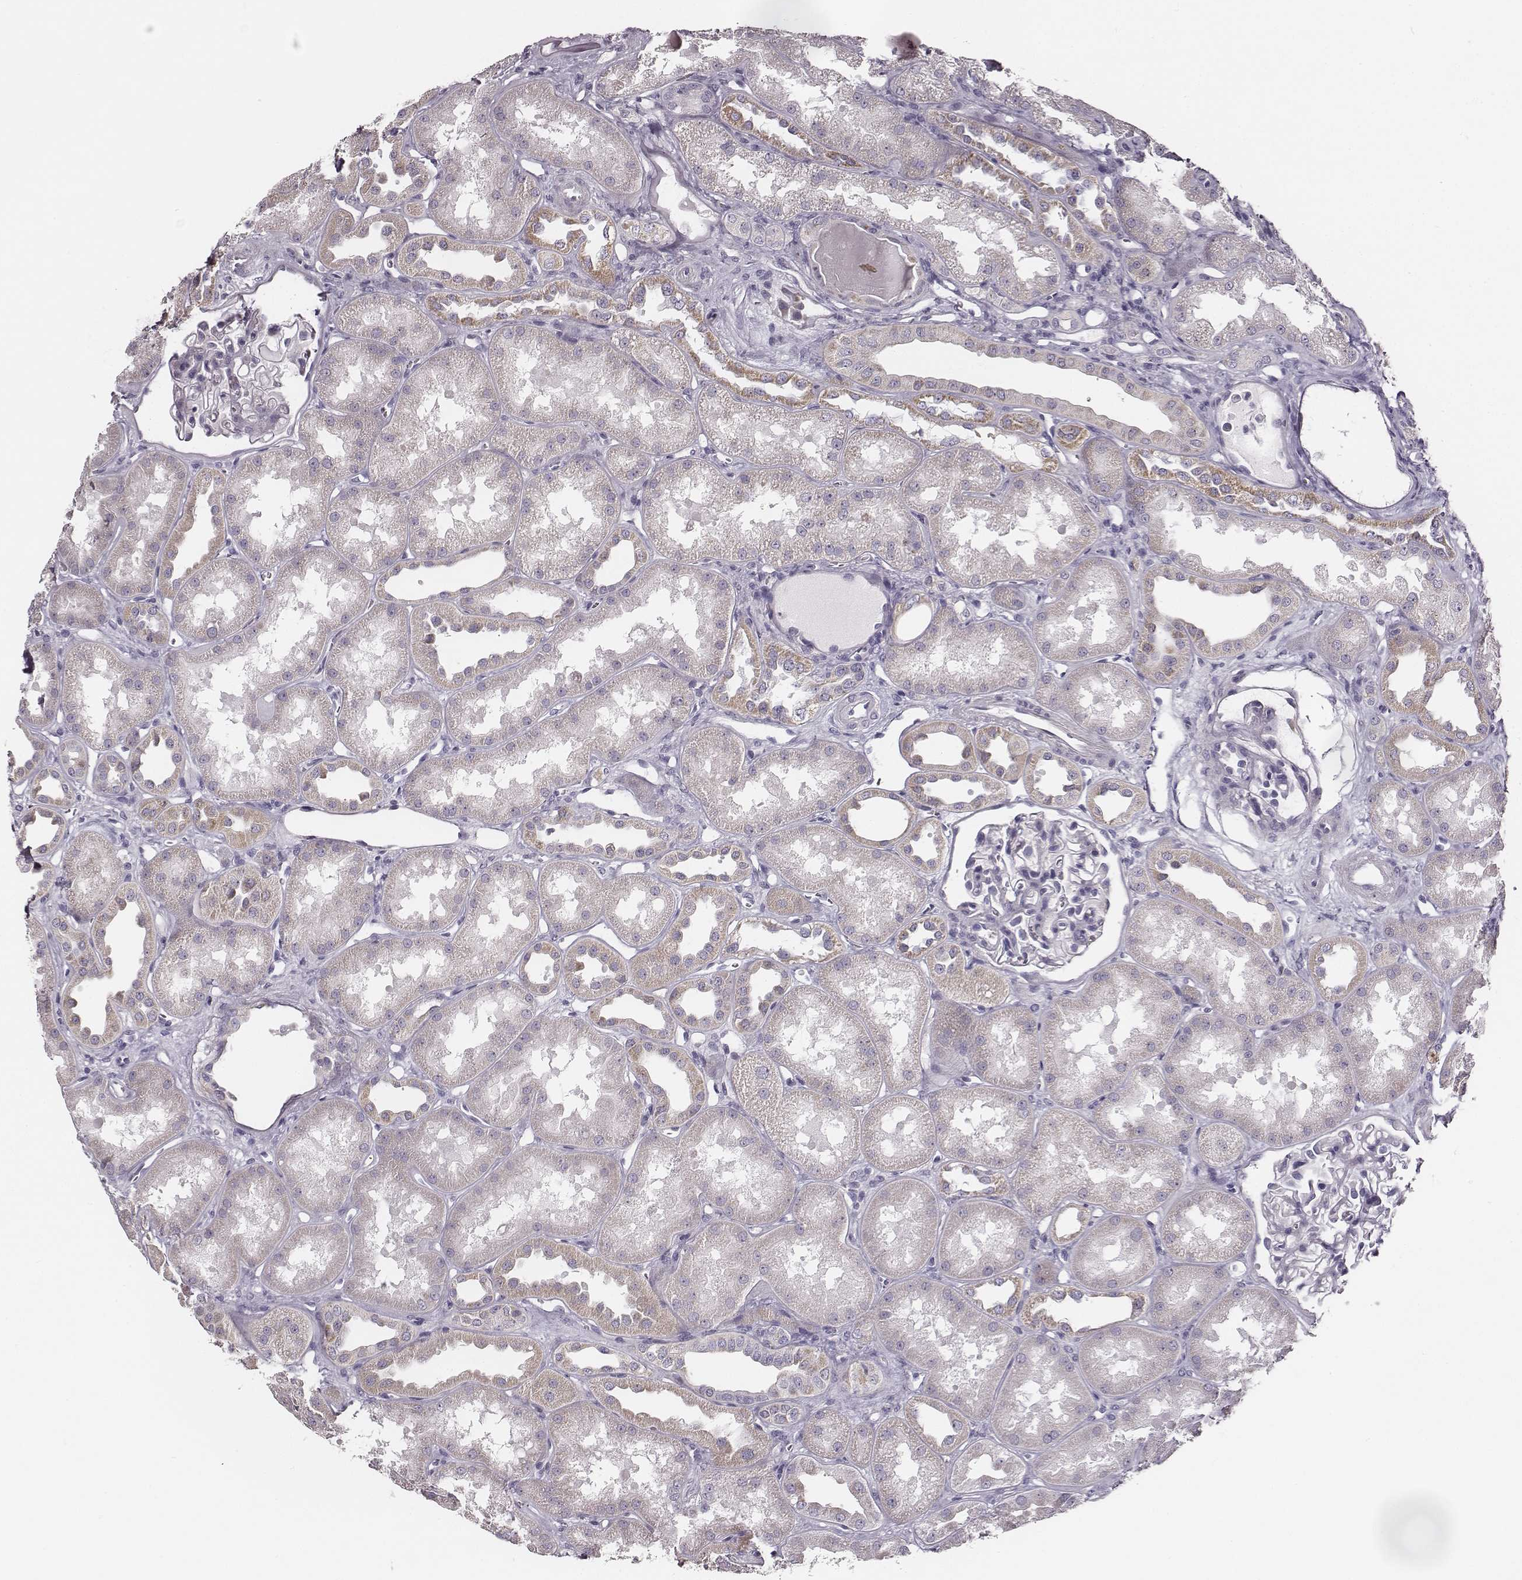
{"staining": {"intensity": "negative", "quantity": "none", "location": "none"}, "tissue": "kidney", "cell_type": "Cells in glomeruli", "image_type": "normal", "snomed": [{"axis": "morphology", "description": "Normal tissue, NOS"}, {"axis": "topography", "description": "Kidney"}], "caption": "Immunohistochemistry micrograph of normal kidney: human kidney stained with DAB (3,3'-diaminobenzidine) demonstrates no significant protein staining in cells in glomeruli. (DAB IHC, high magnification).", "gene": "UBL4B", "patient": {"sex": "male", "age": 61}}